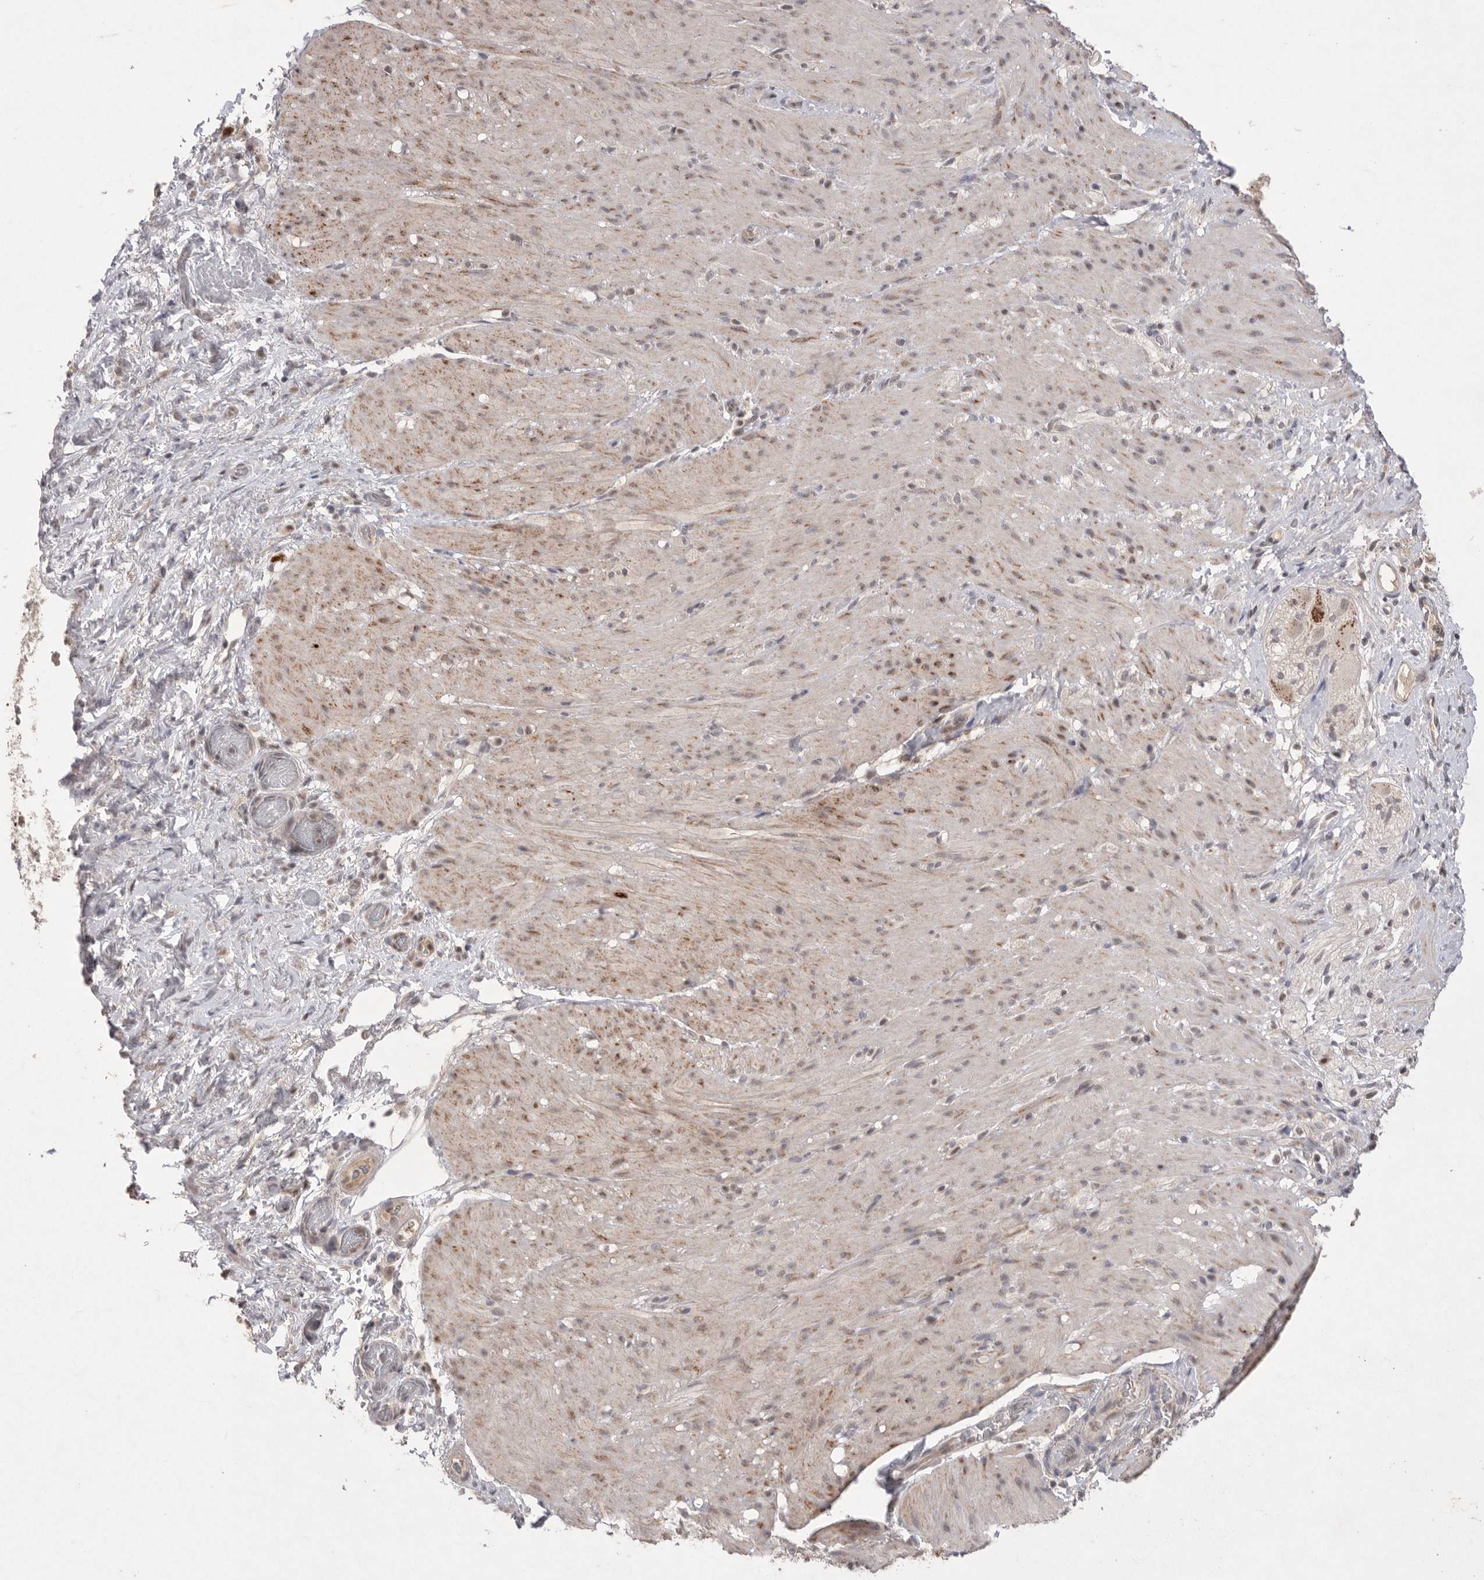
{"staining": {"intensity": "weak", "quantity": "25%-75%", "location": "cytoplasmic/membranous"}, "tissue": "smooth muscle", "cell_type": "Smooth muscle cells", "image_type": "normal", "snomed": [{"axis": "morphology", "description": "Normal tissue, NOS"}, {"axis": "topography", "description": "Smooth muscle"}, {"axis": "topography", "description": "Small intestine"}], "caption": "IHC (DAB) staining of benign human smooth muscle exhibits weak cytoplasmic/membranous protein staining in about 25%-75% of smooth muscle cells.", "gene": "HUS1", "patient": {"sex": "female", "age": 84}}